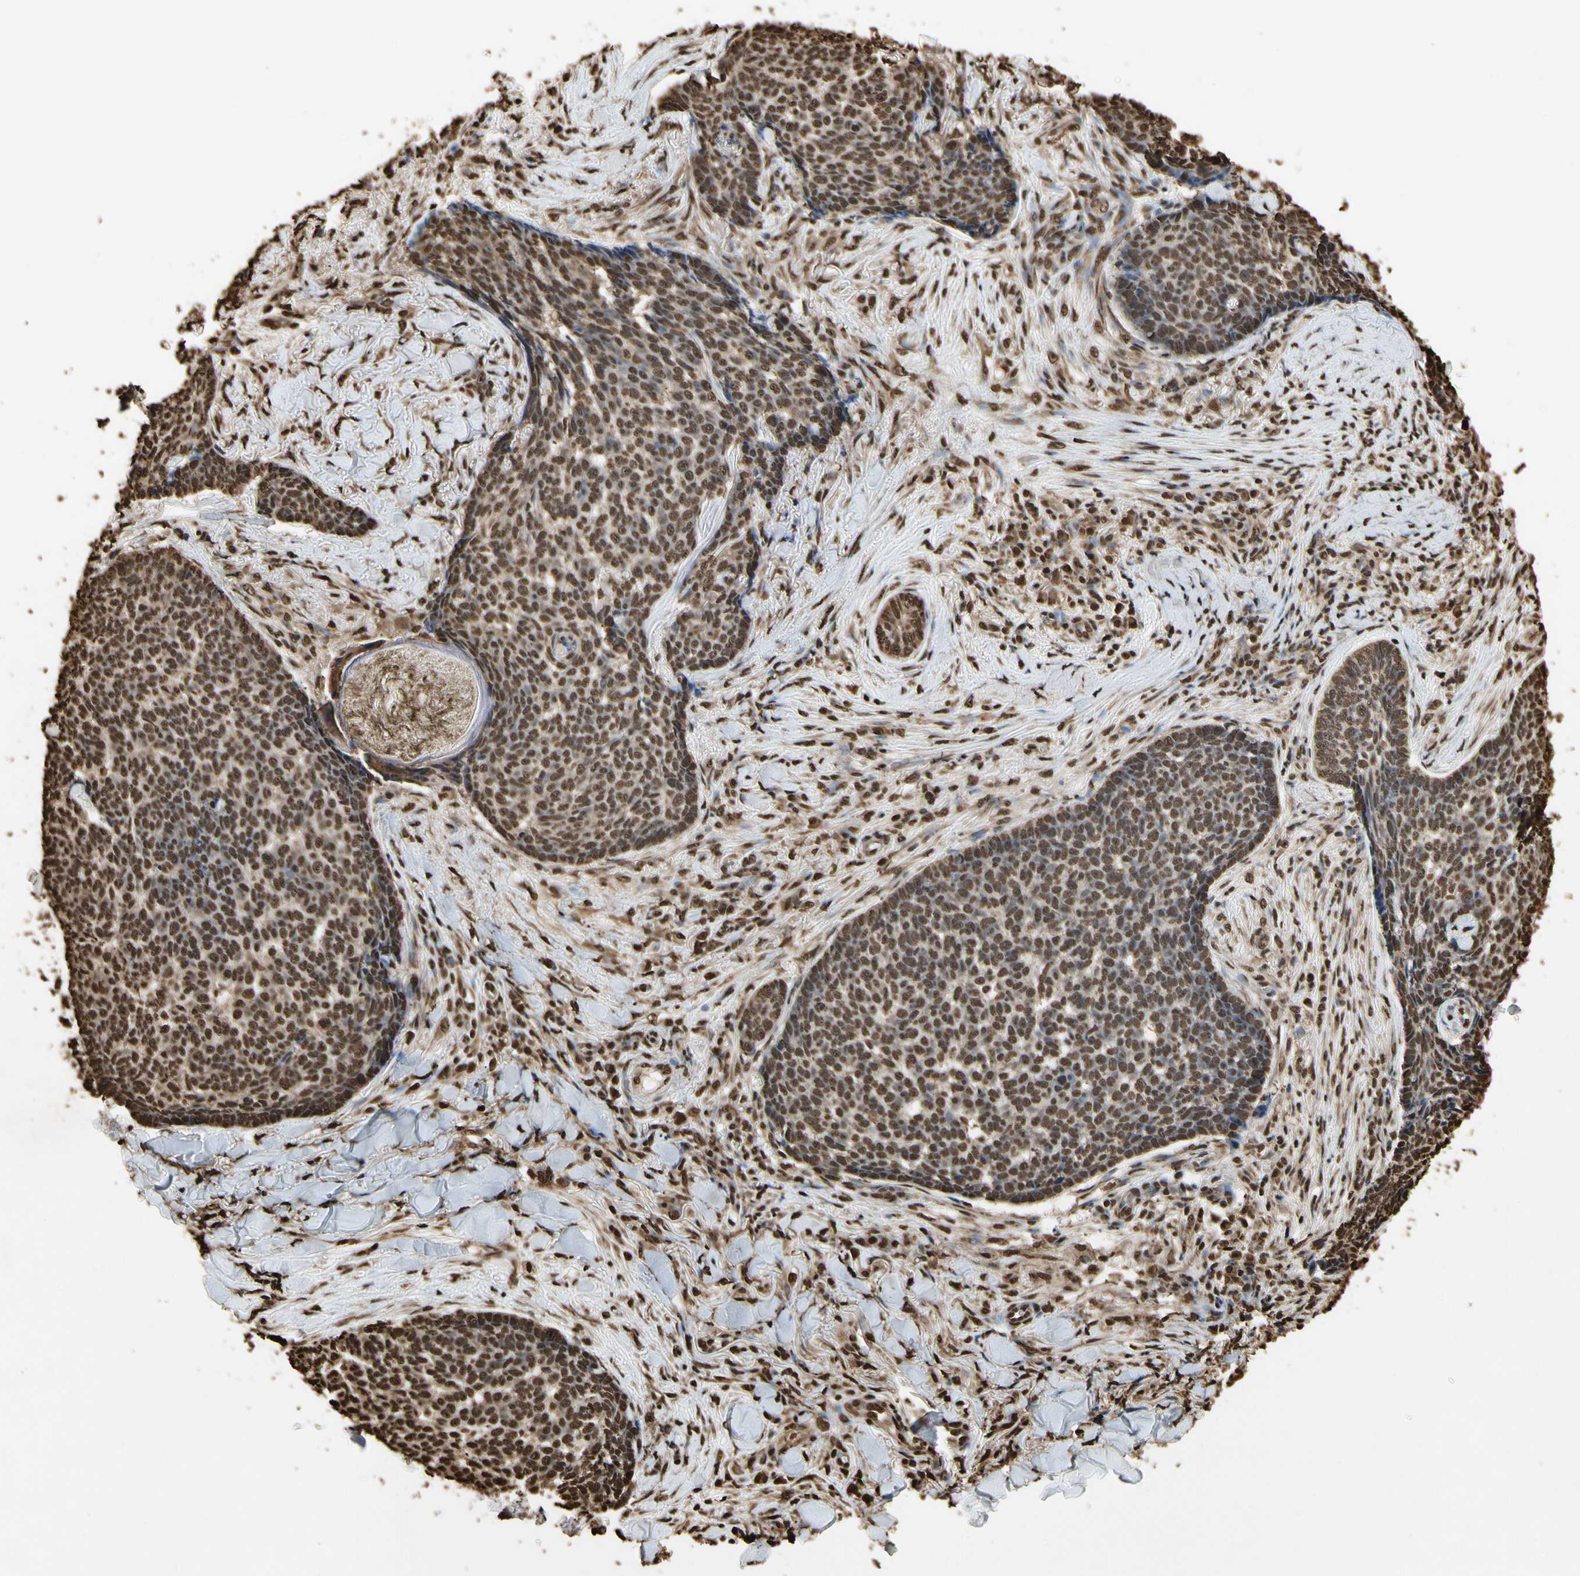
{"staining": {"intensity": "strong", "quantity": ">75%", "location": "cytoplasmic/membranous,nuclear"}, "tissue": "skin cancer", "cell_type": "Tumor cells", "image_type": "cancer", "snomed": [{"axis": "morphology", "description": "Basal cell carcinoma"}, {"axis": "topography", "description": "Skin"}], "caption": "This is an image of IHC staining of skin basal cell carcinoma, which shows strong positivity in the cytoplasmic/membranous and nuclear of tumor cells.", "gene": "HNRNPK", "patient": {"sex": "male", "age": 84}}